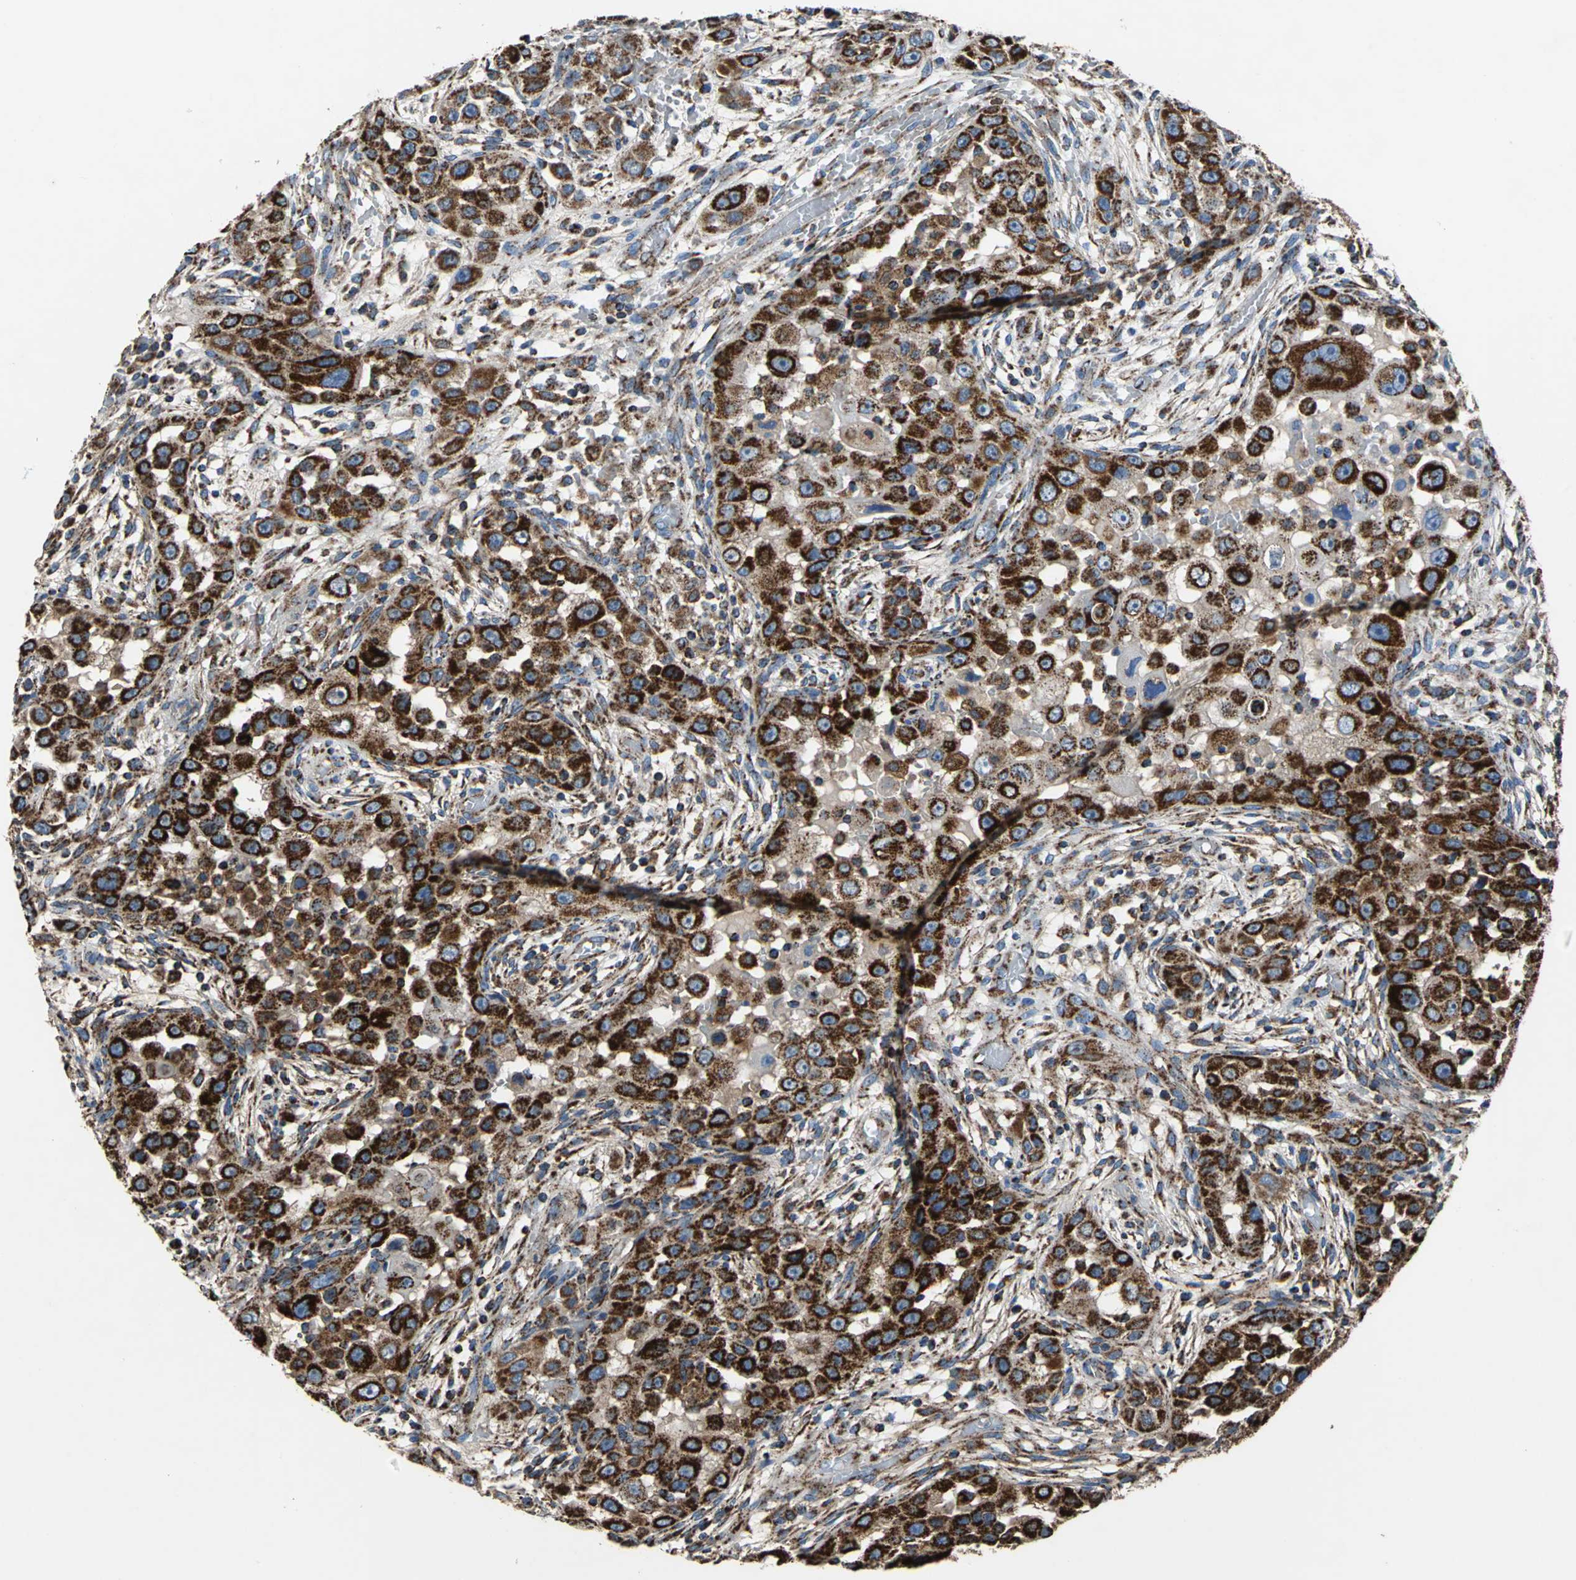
{"staining": {"intensity": "strong", "quantity": ">75%", "location": "cytoplasmic/membranous"}, "tissue": "head and neck cancer", "cell_type": "Tumor cells", "image_type": "cancer", "snomed": [{"axis": "morphology", "description": "Carcinoma, NOS"}, {"axis": "topography", "description": "Head-Neck"}], "caption": "Carcinoma (head and neck) stained with immunohistochemistry (IHC) exhibits strong cytoplasmic/membranous staining in approximately >75% of tumor cells. Nuclei are stained in blue.", "gene": "ECH1", "patient": {"sex": "male", "age": 87}}